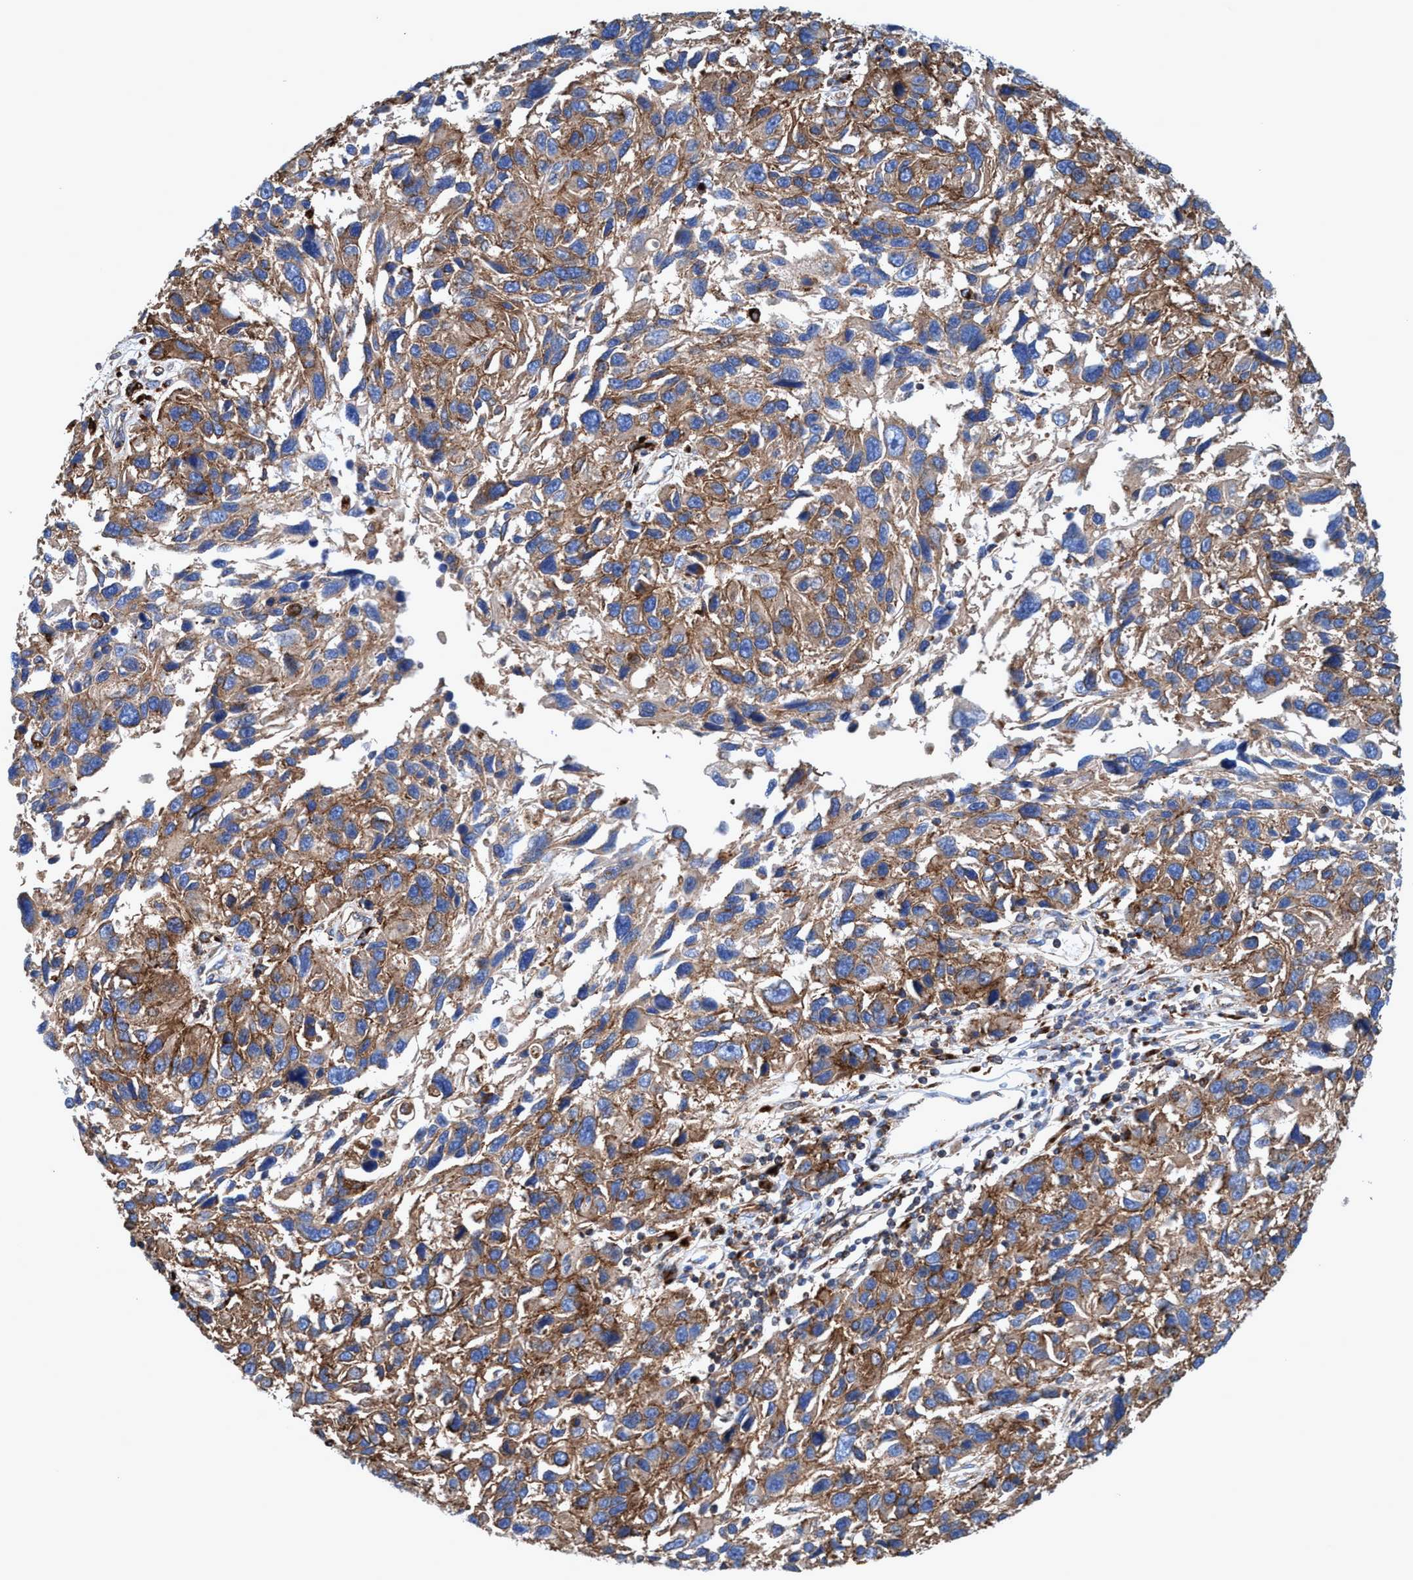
{"staining": {"intensity": "moderate", "quantity": ">75%", "location": "cytoplasmic/membranous"}, "tissue": "melanoma", "cell_type": "Tumor cells", "image_type": "cancer", "snomed": [{"axis": "morphology", "description": "Malignant melanoma, NOS"}, {"axis": "topography", "description": "Skin"}], "caption": "The histopathology image reveals staining of malignant melanoma, revealing moderate cytoplasmic/membranous protein staining (brown color) within tumor cells. (brown staining indicates protein expression, while blue staining denotes nuclei).", "gene": "TRIM65", "patient": {"sex": "male", "age": 53}}